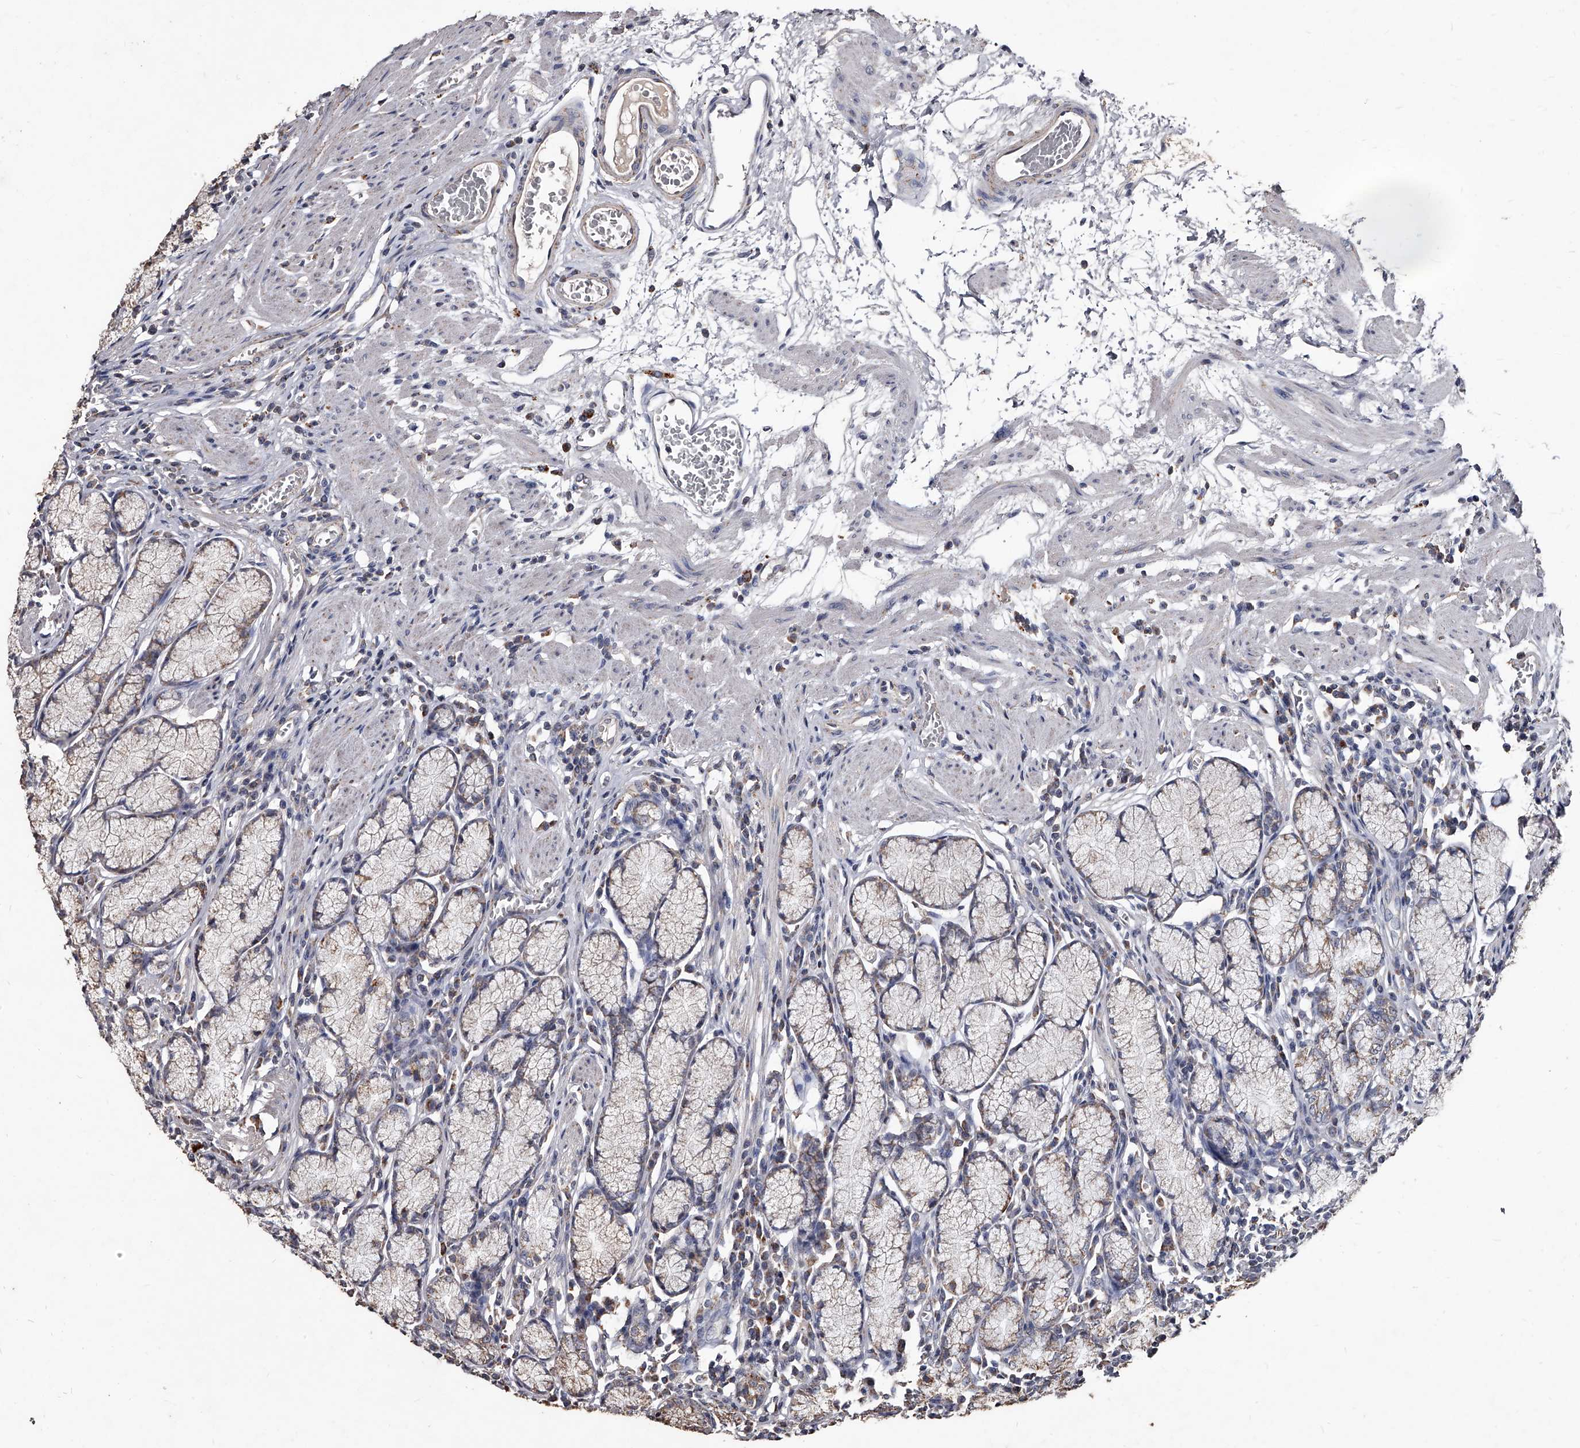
{"staining": {"intensity": "strong", "quantity": "25%-75%", "location": "cytoplasmic/membranous"}, "tissue": "stomach", "cell_type": "Glandular cells", "image_type": "normal", "snomed": [{"axis": "morphology", "description": "Normal tissue, NOS"}, {"axis": "topography", "description": "Stomach"}], "caption": "Human stomach stained for a protein (brown) reveals strong cytoplasmic/membranous positive expression in about 25%-75% of glandular cells.", "gene": "GPR183", "patient": {"sex": "male", "age": 55}}